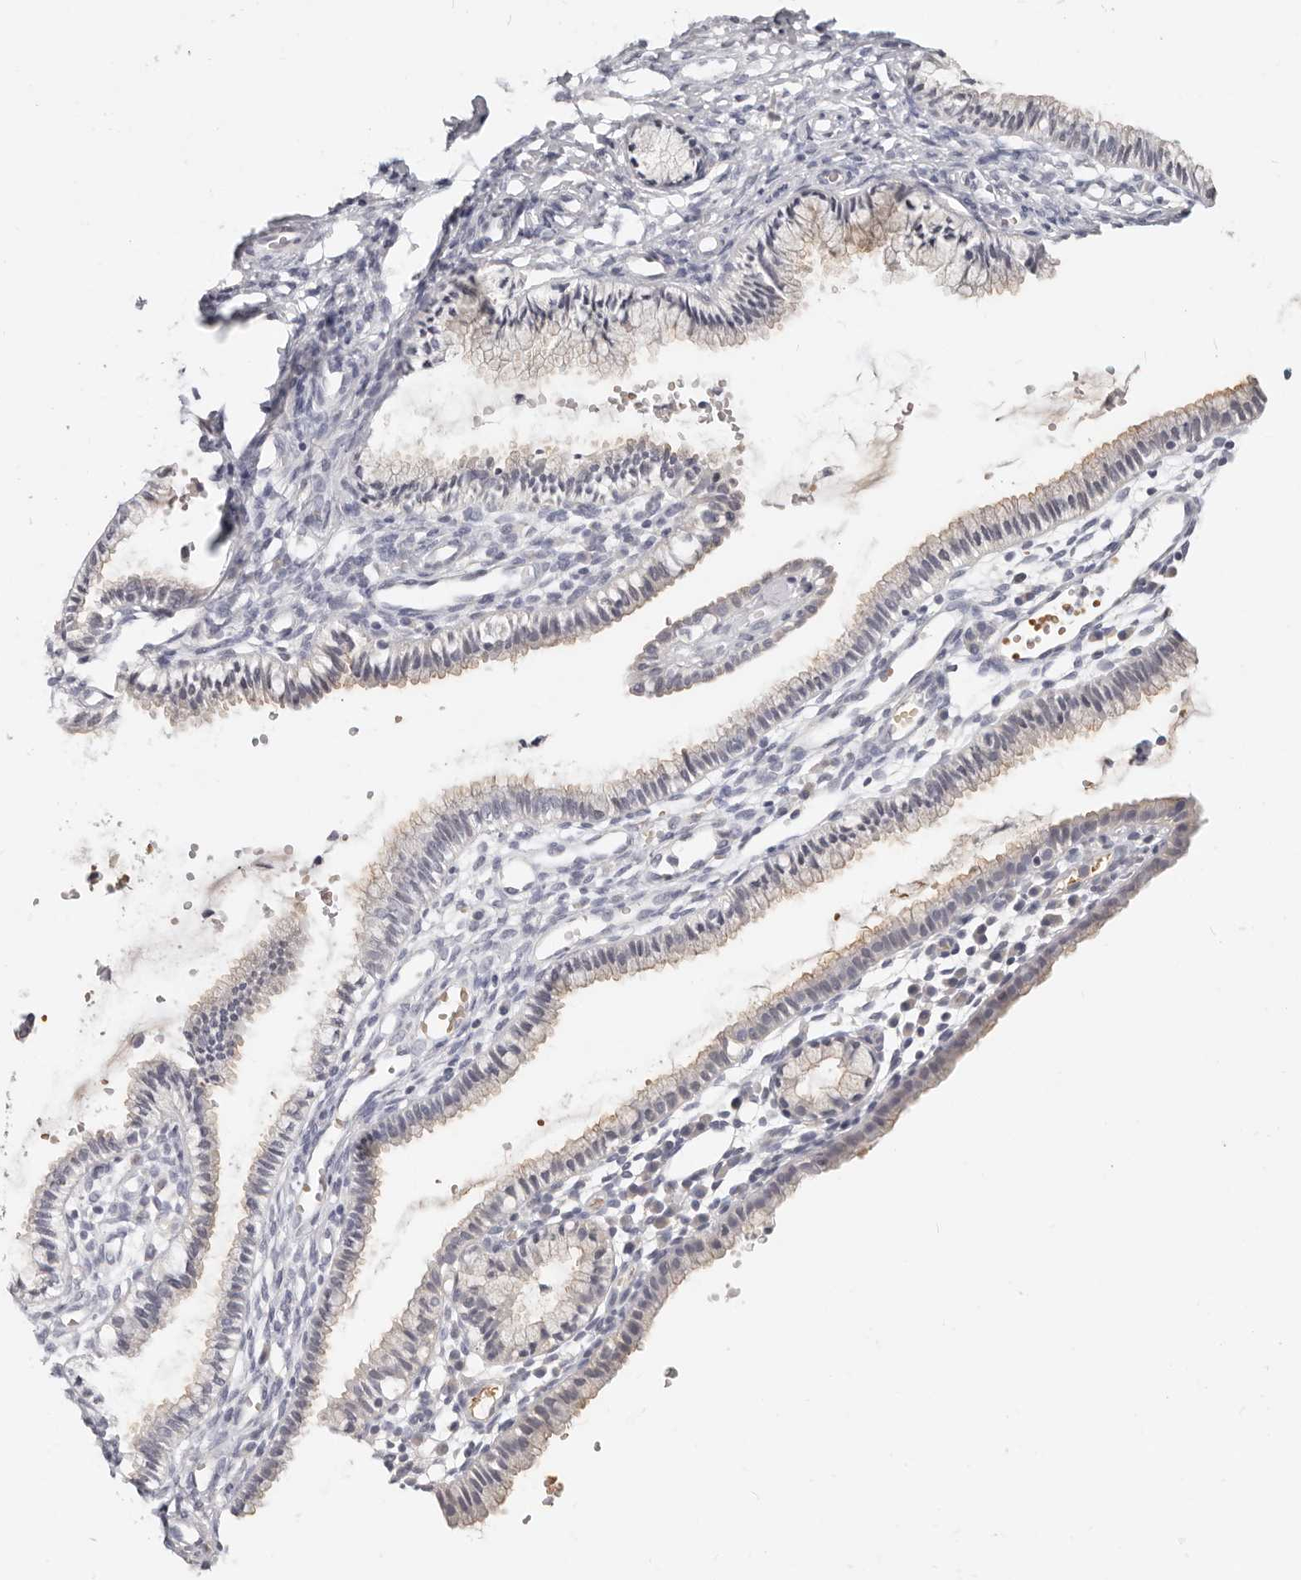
{"staining": {"intensity": "negative", "quantity": "none", "location": "none"}, "tissue": "cervix", "cell_type": "Glandular cells", "image_type": "normal", "snomed": [{"axis": "morphology", "description": "Normal tissue, NOS"}, {"axis": "topography", "description": "Cervix"}], "caption": "This is an IHC histopathology image of unremarkable human cervix. There is no staining in glandular cells.", "gene": "TMEM63B", "patient": {"sex": "female", "age": 27}}